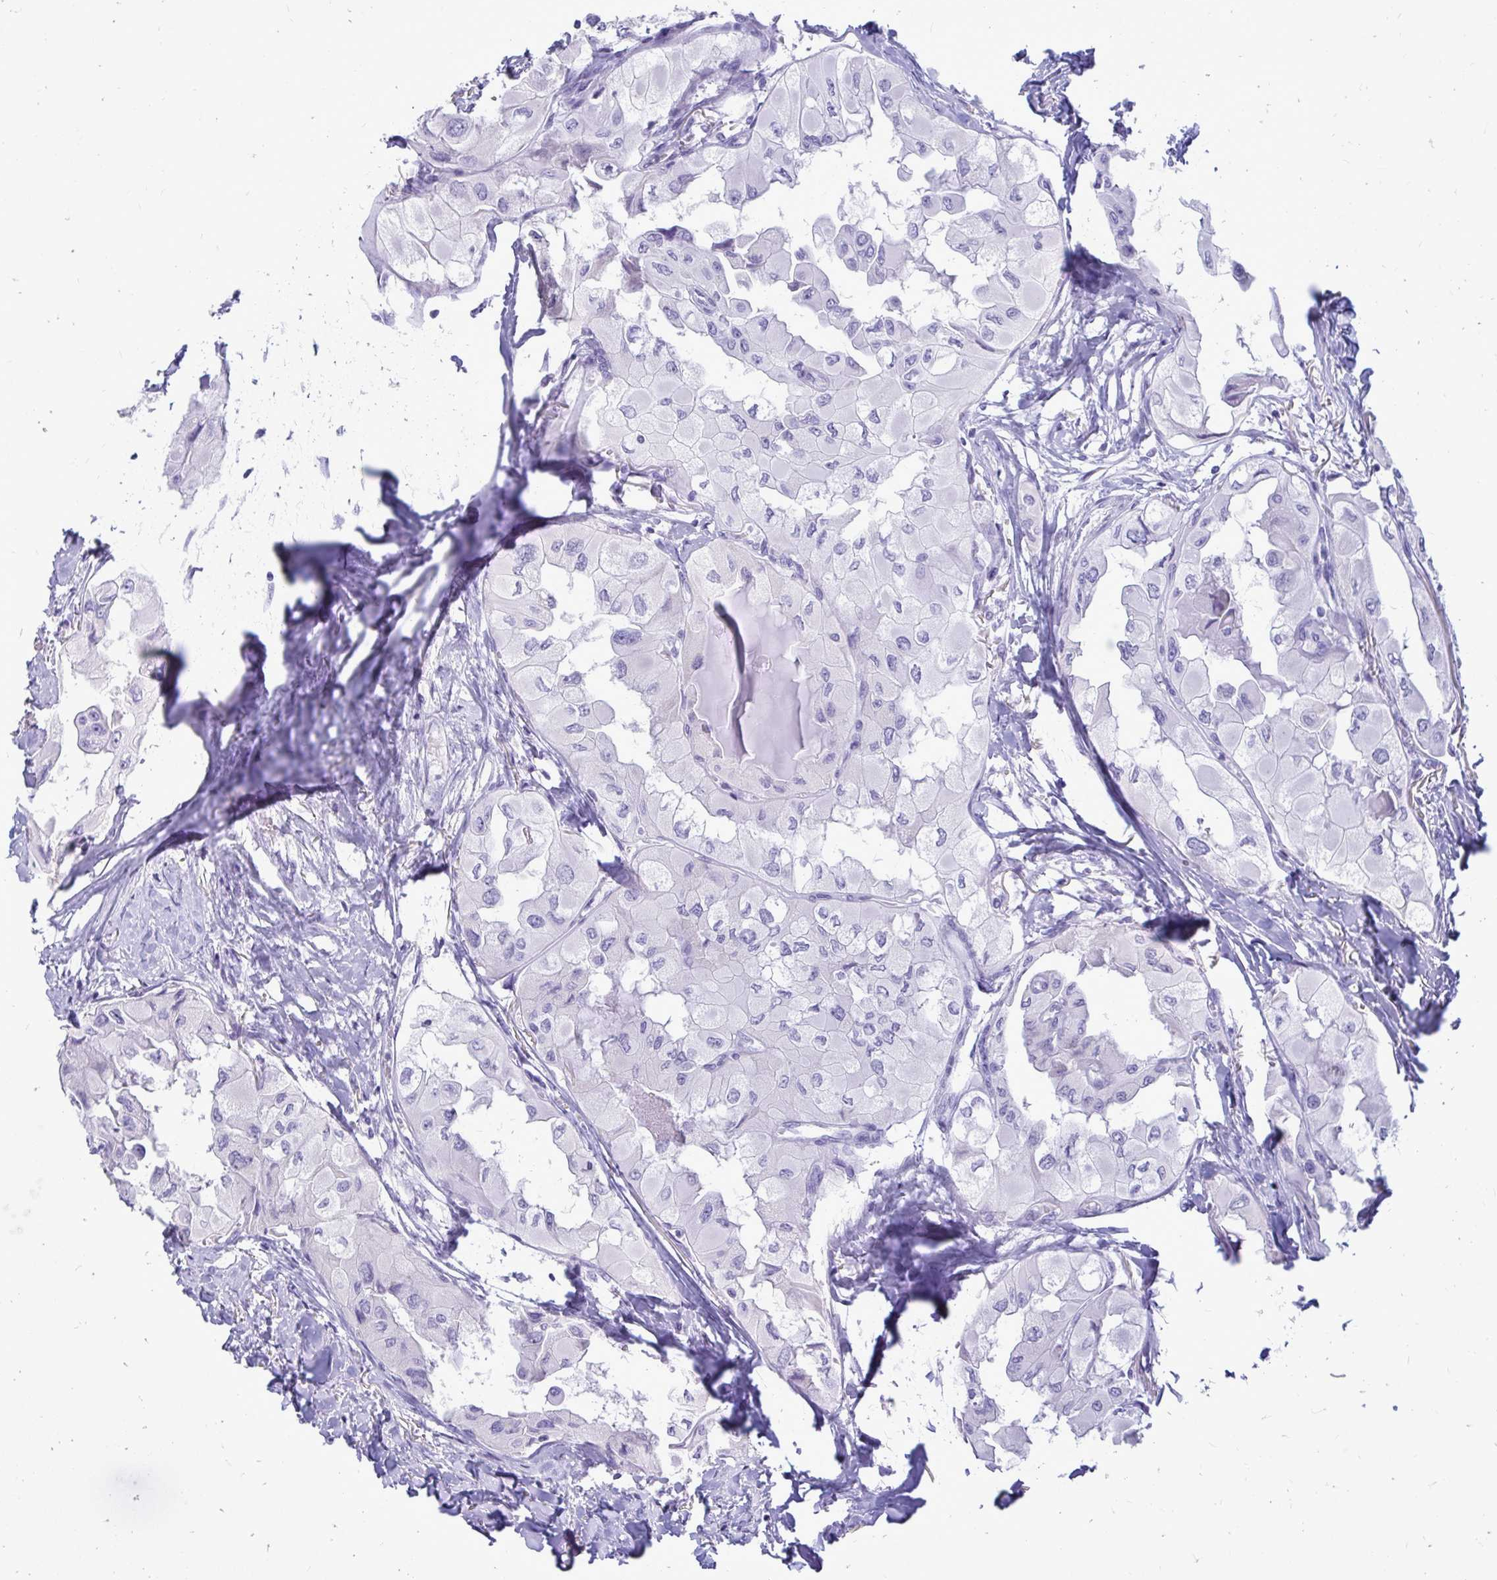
{"staining": {"intensity": "negative", "quantity": "none", "location": "none"}, "tissue": "thyroid cancer", "cell_type": "Tumor cells", "image_type": "cancer", "snomed": [{"axis": "morphology", "description": "Normal tissue, NOS"}, {"axis": "morphology", "description": "Papillary adenocarcinoma, NOS"}, {"axis": "topography", "description": "Thyroid gland"}], "caption": "Tumor cells show no significant protein expression in thyroid cancer.", "gene": "NANOGNB", "patient": {"sex": "female", "age": 59}}